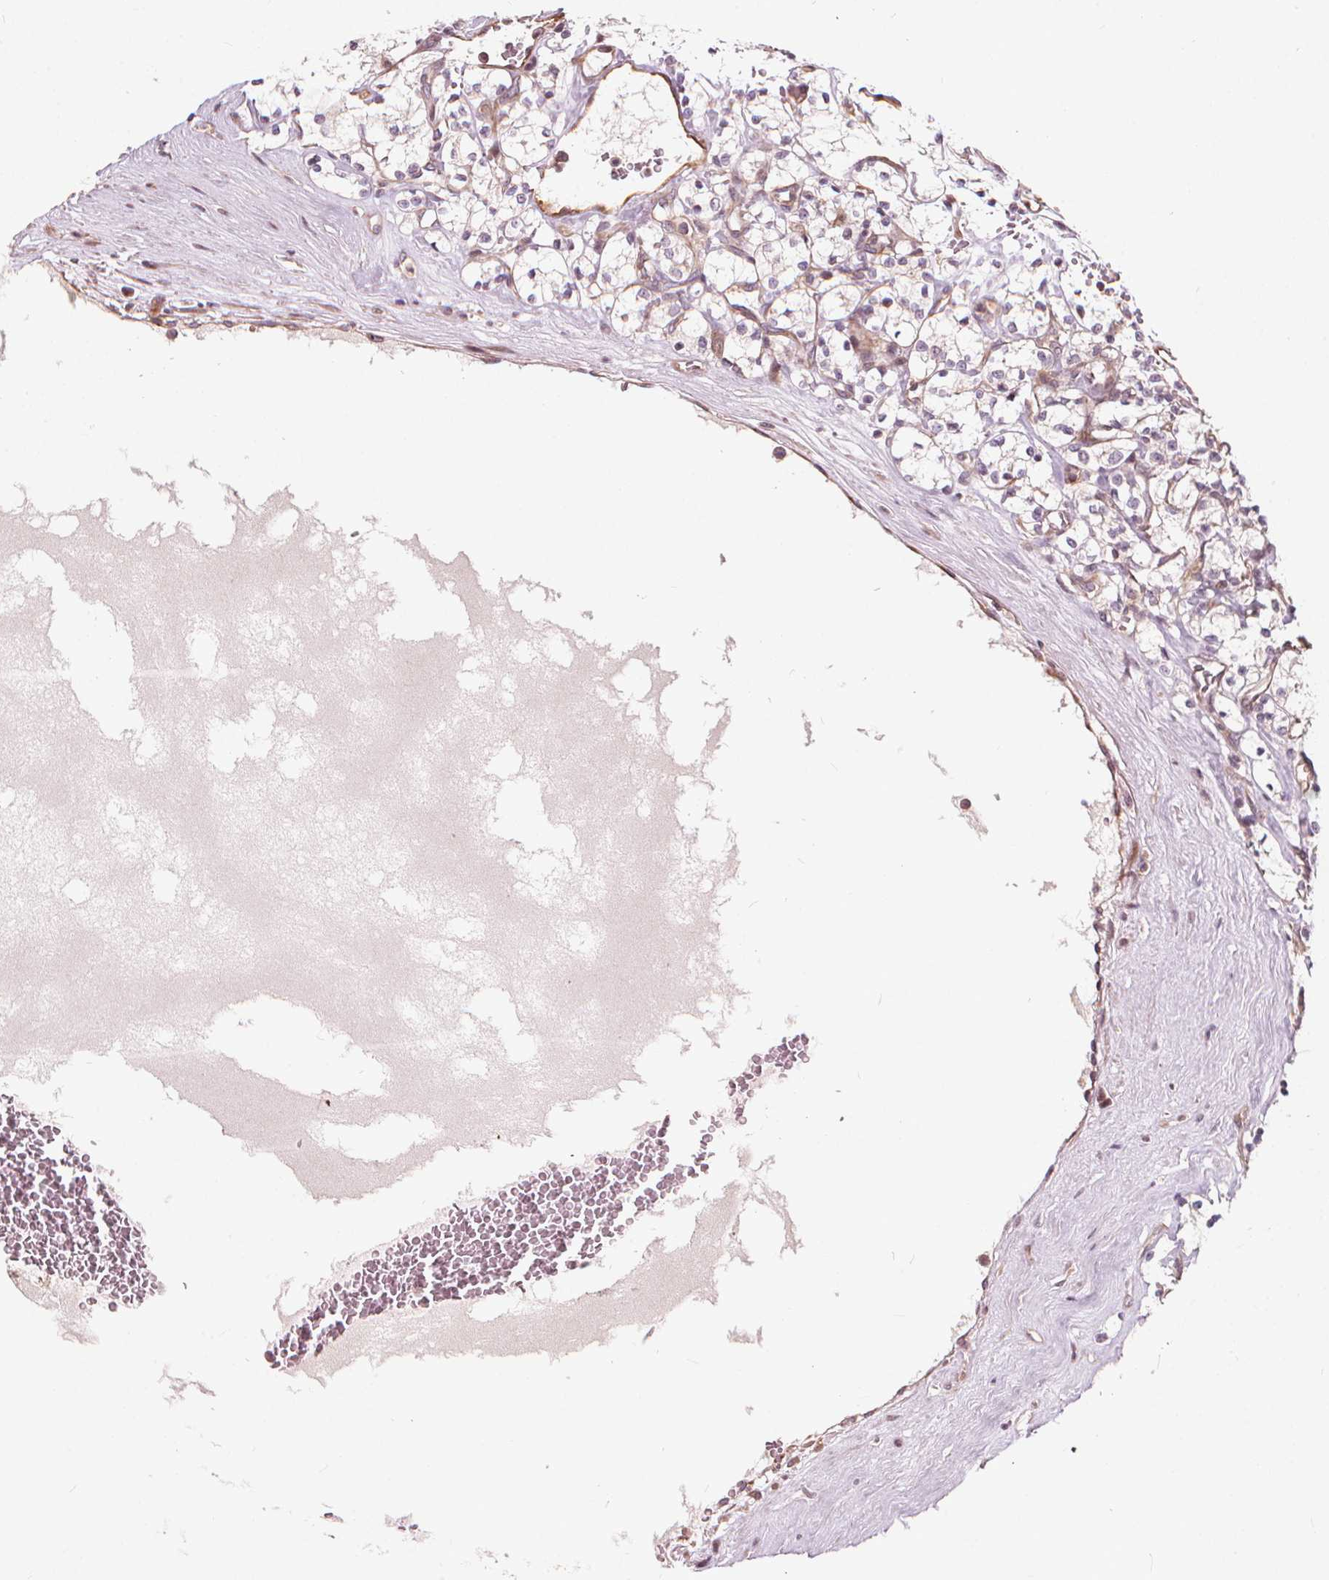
{"staining": {"intensity": "negative", "quantity": "none", "location": "none"}, "tissue": "renal cancer", "cell_type": "Tumor cells", "image_type": "cancer", "snomed": [{"axis": "morphology", "description": "Adenocarcinoma, NOS"}, {"axis": "topography", "description": "Kidney"}], "caption": "Micrograph shows no significant protein positivity in tumor cells of renal cancer (adenocarcinoma).", "gene": "INPP5E", "patient": {"sex": "female", "age": 69}}